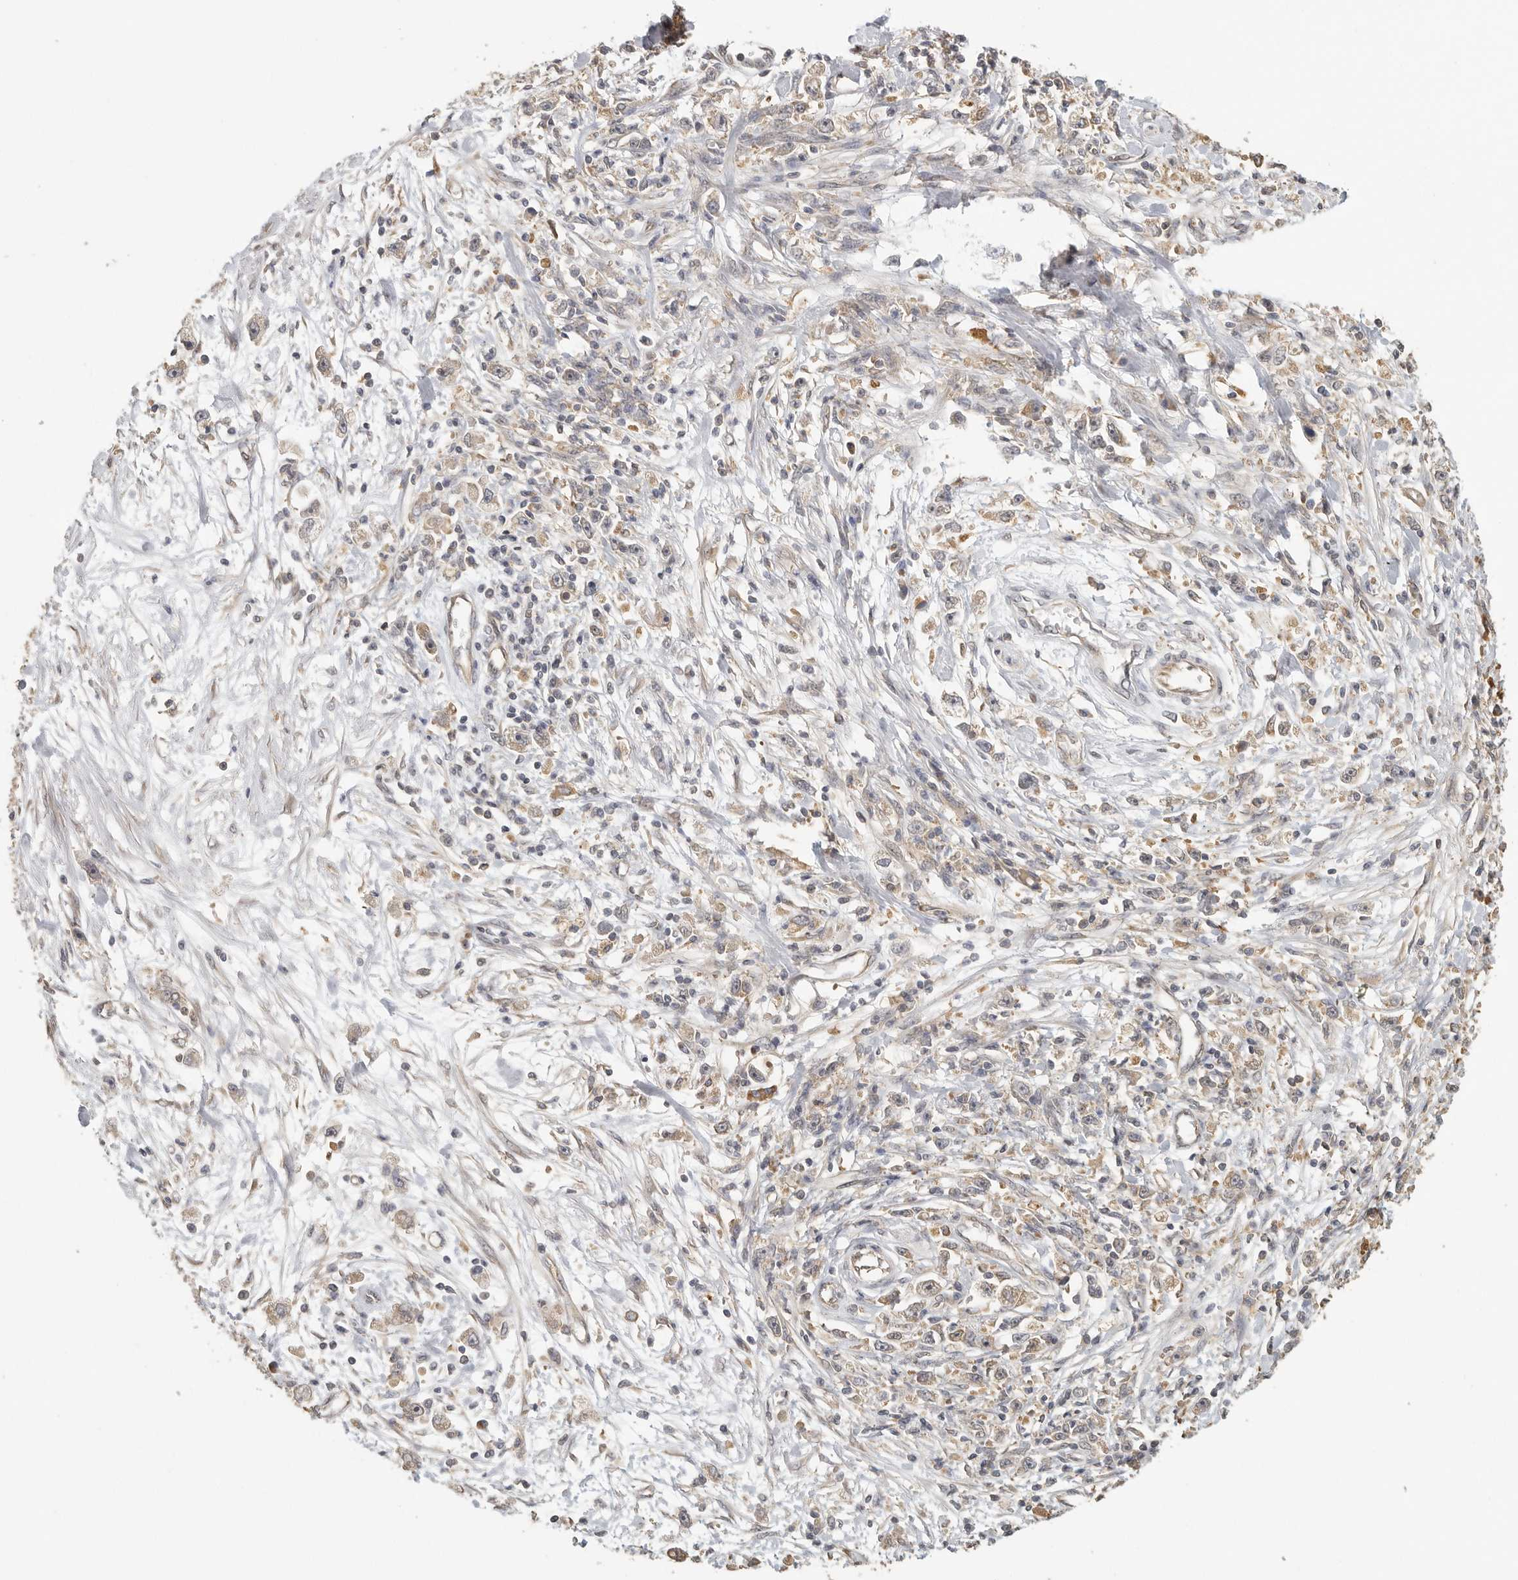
{"staining": {"intensity": "weak", "quantity": "<25%", "location": "cytoplasmic/membranous"}, "tissue": "stomach cancer", "cell_type": "Tumor cells", "image_type": "cancer", "snomed": [{"axis": "morphology", "description": "Adenocarcinoma, NOS"}, {"axis": "topography", "description": "Stomach"}], "caption": "Stomach adenocarcinoma was stained to show a protein in brown. There is no significant positivity in tumor cells.", "gene": "CCT8", "patient": {"sex": "female", "age": 59}}